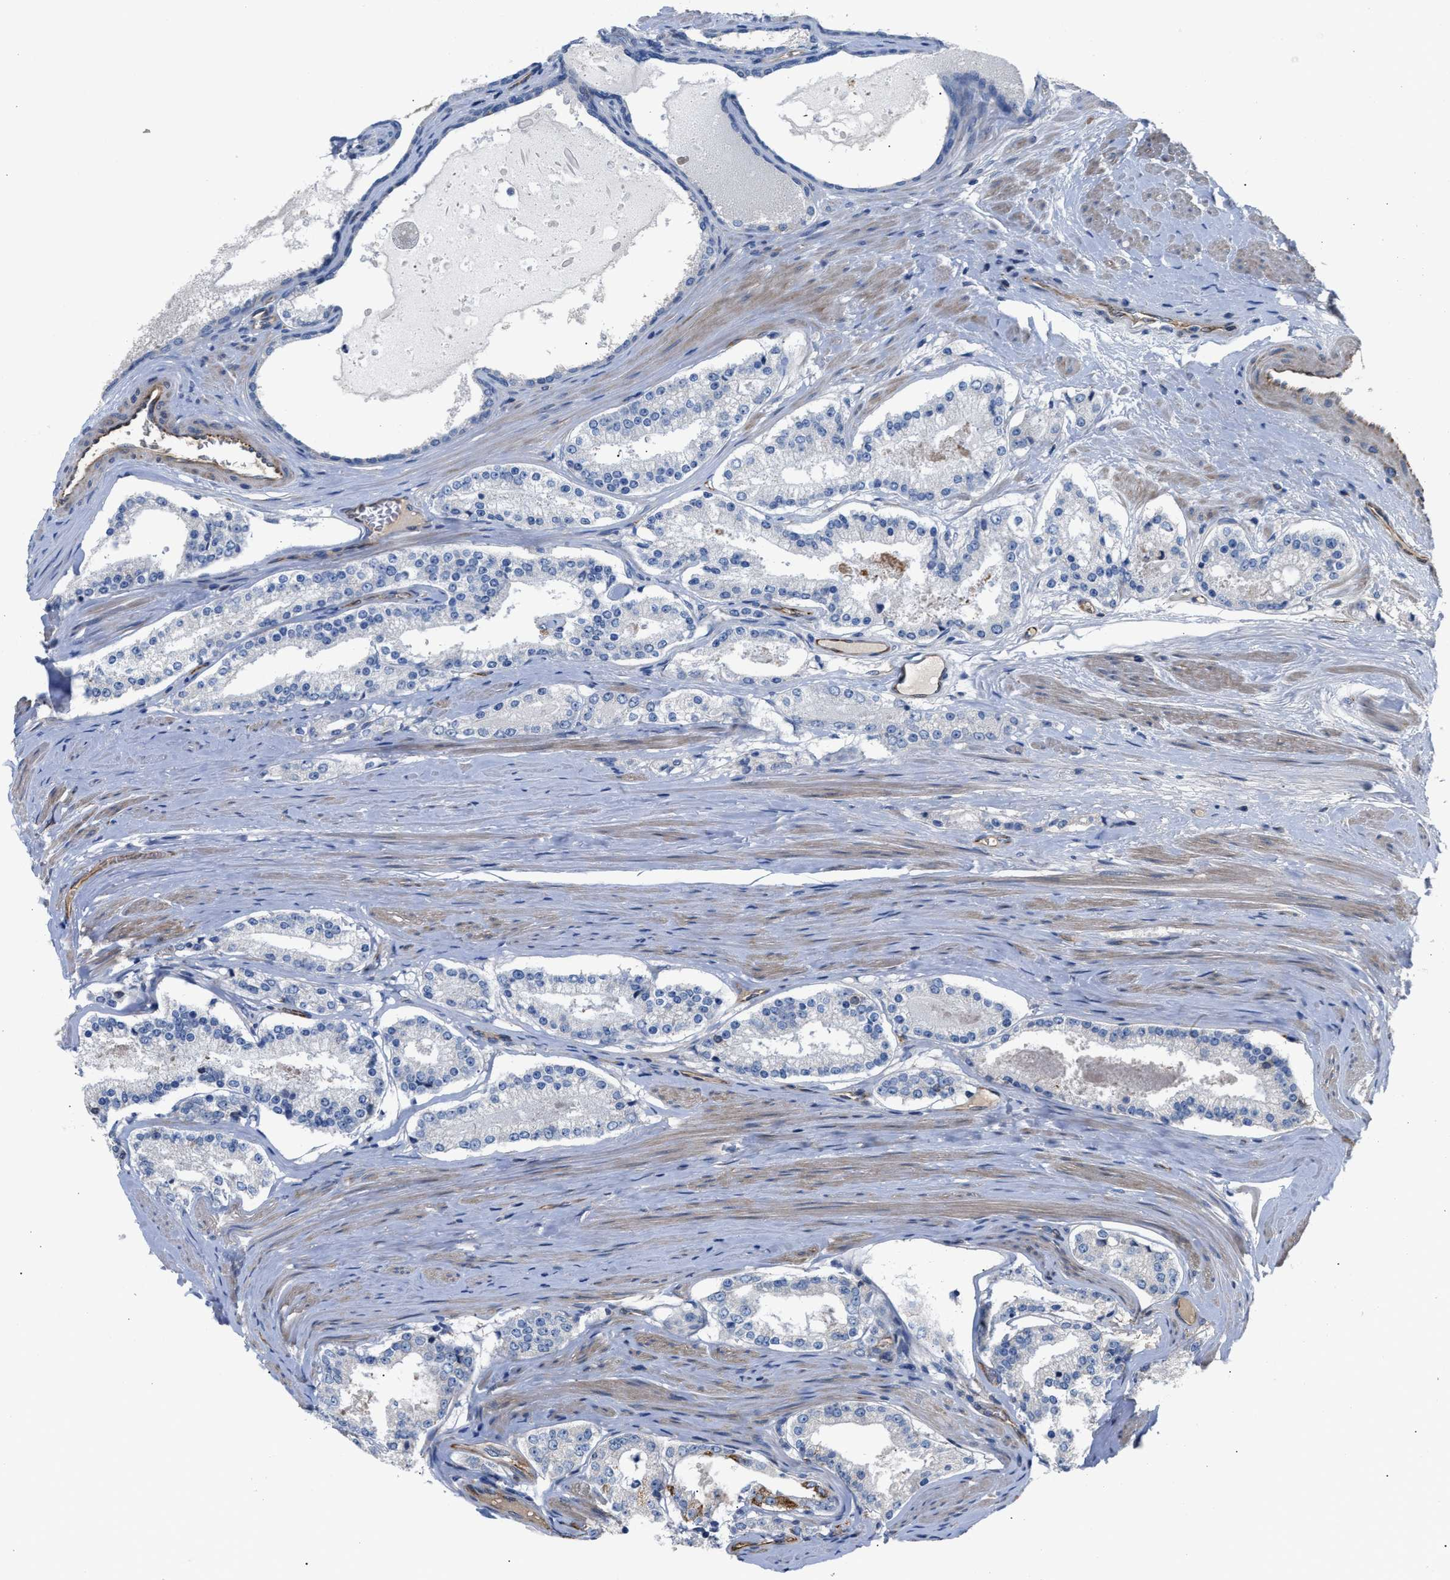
{"staining": {"intensity": "moderate", "quantity": "<25%", "location": "cytoplasmic/membranous"}, "tissue": "prostate cancer", "cell_type": "Tumor cells", "image_type": "cancer", "snomed": [{"axis": "morphology", "description": "Adenocarcinoma, Low grade"}, {"axis": "topography", "description": "Prostate"}], "caption": "There is low levels of moderate cytoplasmic/membranous staining in tumor cells of prostate adenocarcinoma (low-grade), as demonstrated by immunohistochemical staining (brown color).", "gene": "TFPI", "patient": {"sex": "male", "age": 63}}